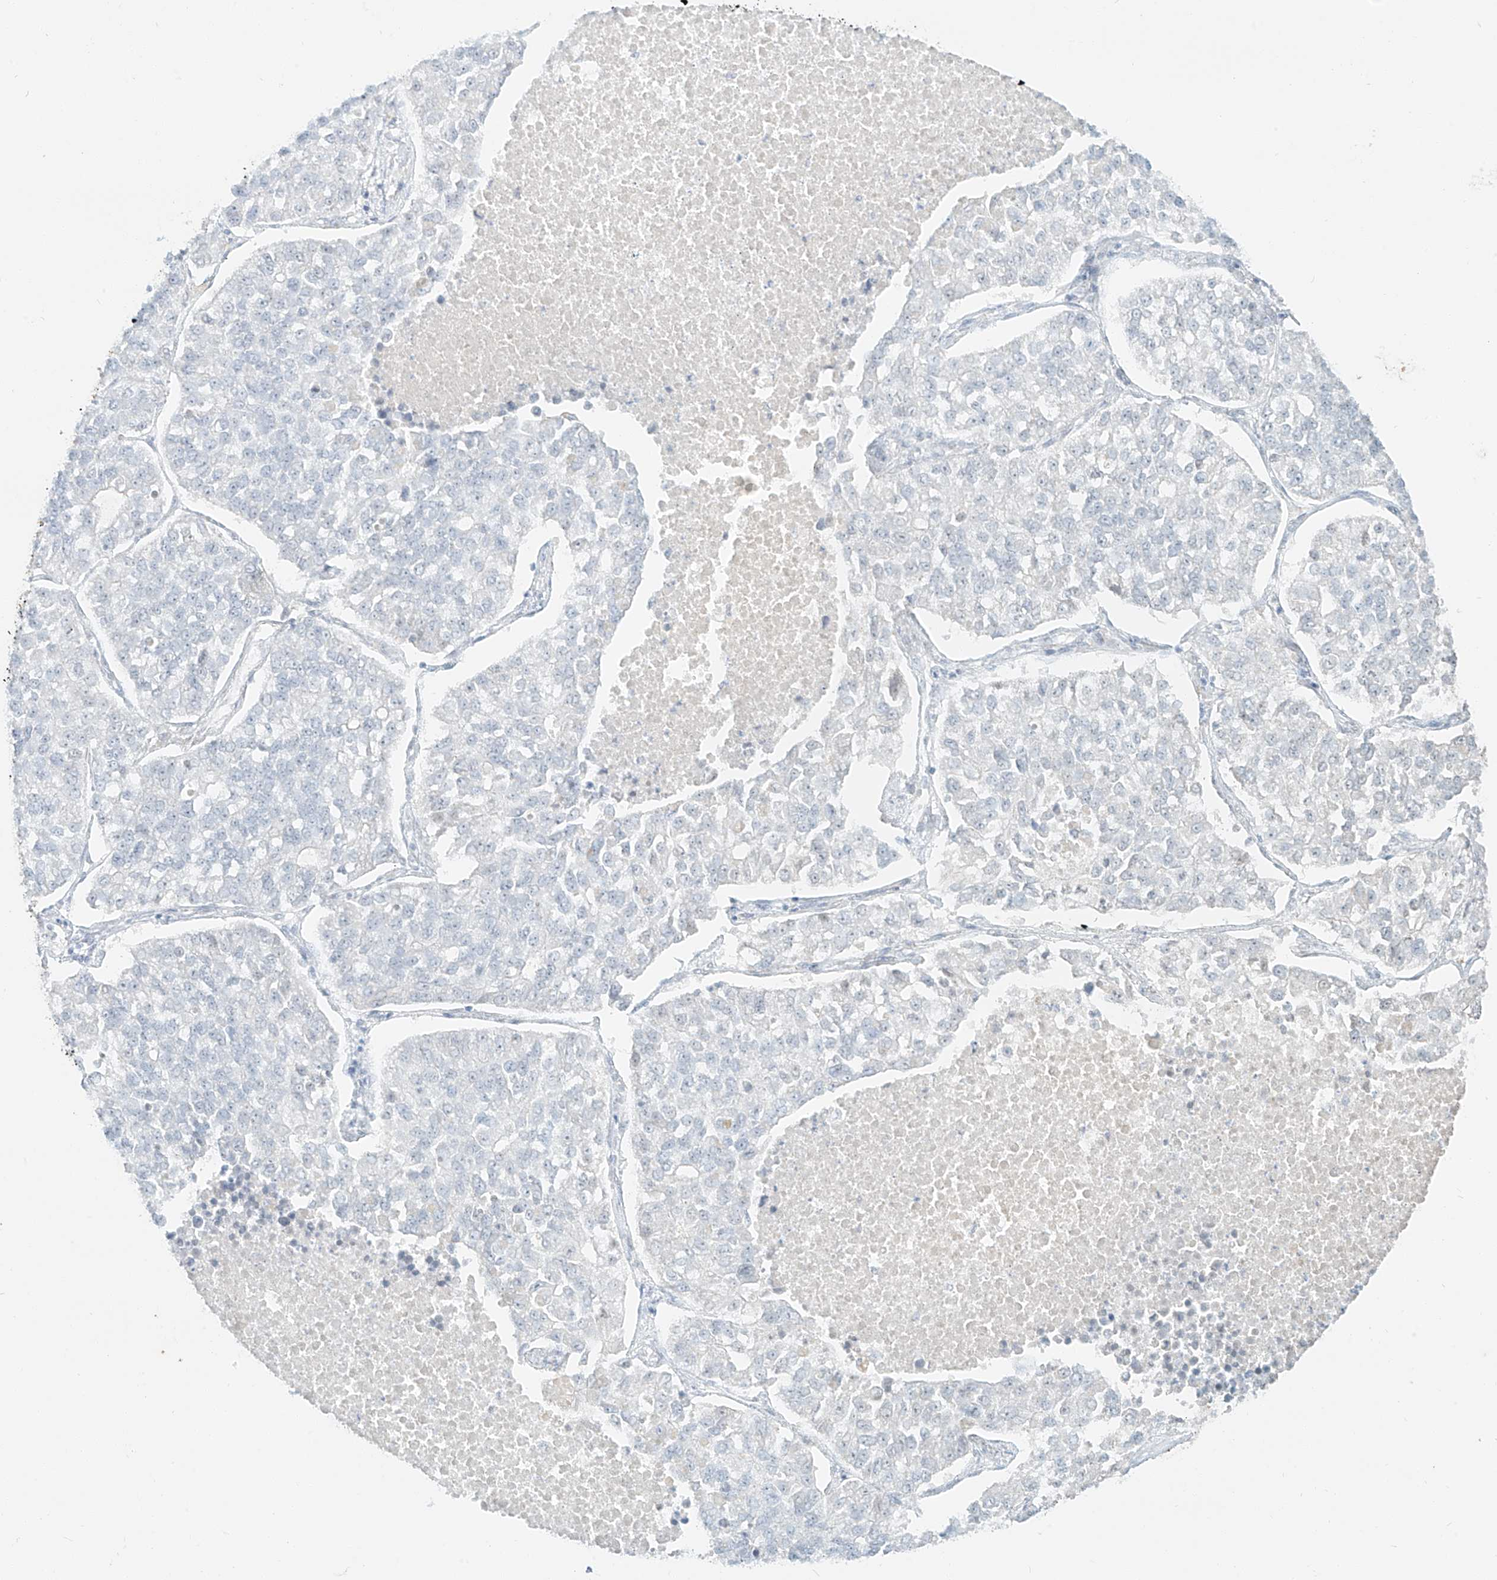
{"staining": {"intensity": "negative", "quantity": "none", "location": "none"}, "tissue": "lung cancer", "cell_type": "Tumor cells", "image_type": "cancer", "snomed": [{"axis": "morphology", "description": "Adenocarcinoma, NOS"}, {"axis": "topography", "description": "Lung"}], "caption": "Immunohistochemical staining of lung cancer demonstrates no significant expression in tumor cells.", "gene": "ZNF774", "patient": {"sex": "male", "age": 49}}